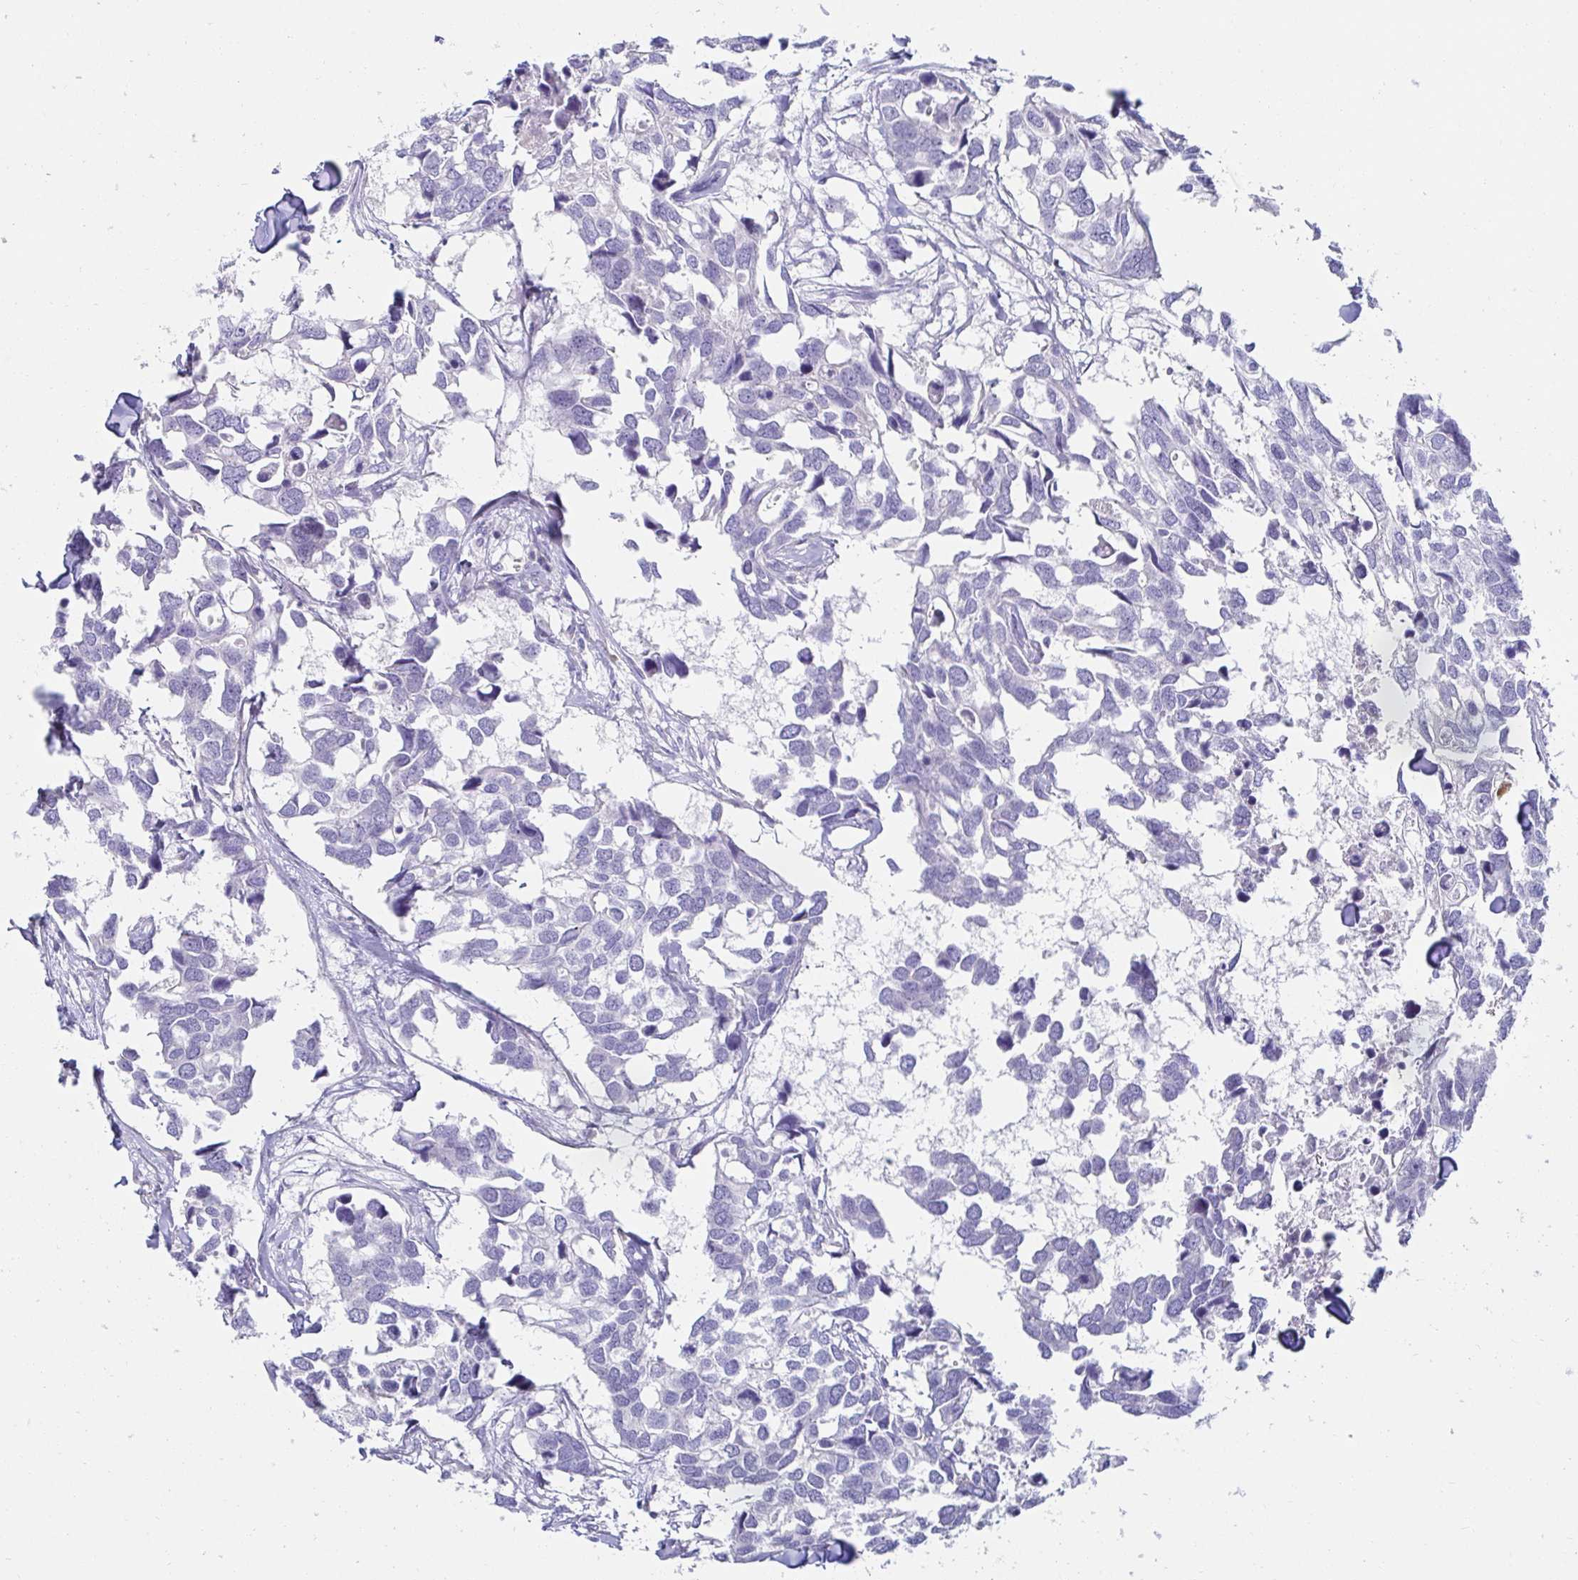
{"staining": {"intensity": "negative", "quantity": "none", "location": "none"}, "tissue": "breast cancer", "cell_type": "Tumor cells", "image_type": "cancer", "snomed": [{"axis": "morphology", "description": "Duct carcinoma"}, {"axis": "topography", "description": "Breast"}], "caption": "DAB immunohistochemical staining of breast intraductal carcinoma demonstrates no significant expression in tumor cells.", "gene": "C4orf17", "patient": {"sex": "female", "age": 83}}